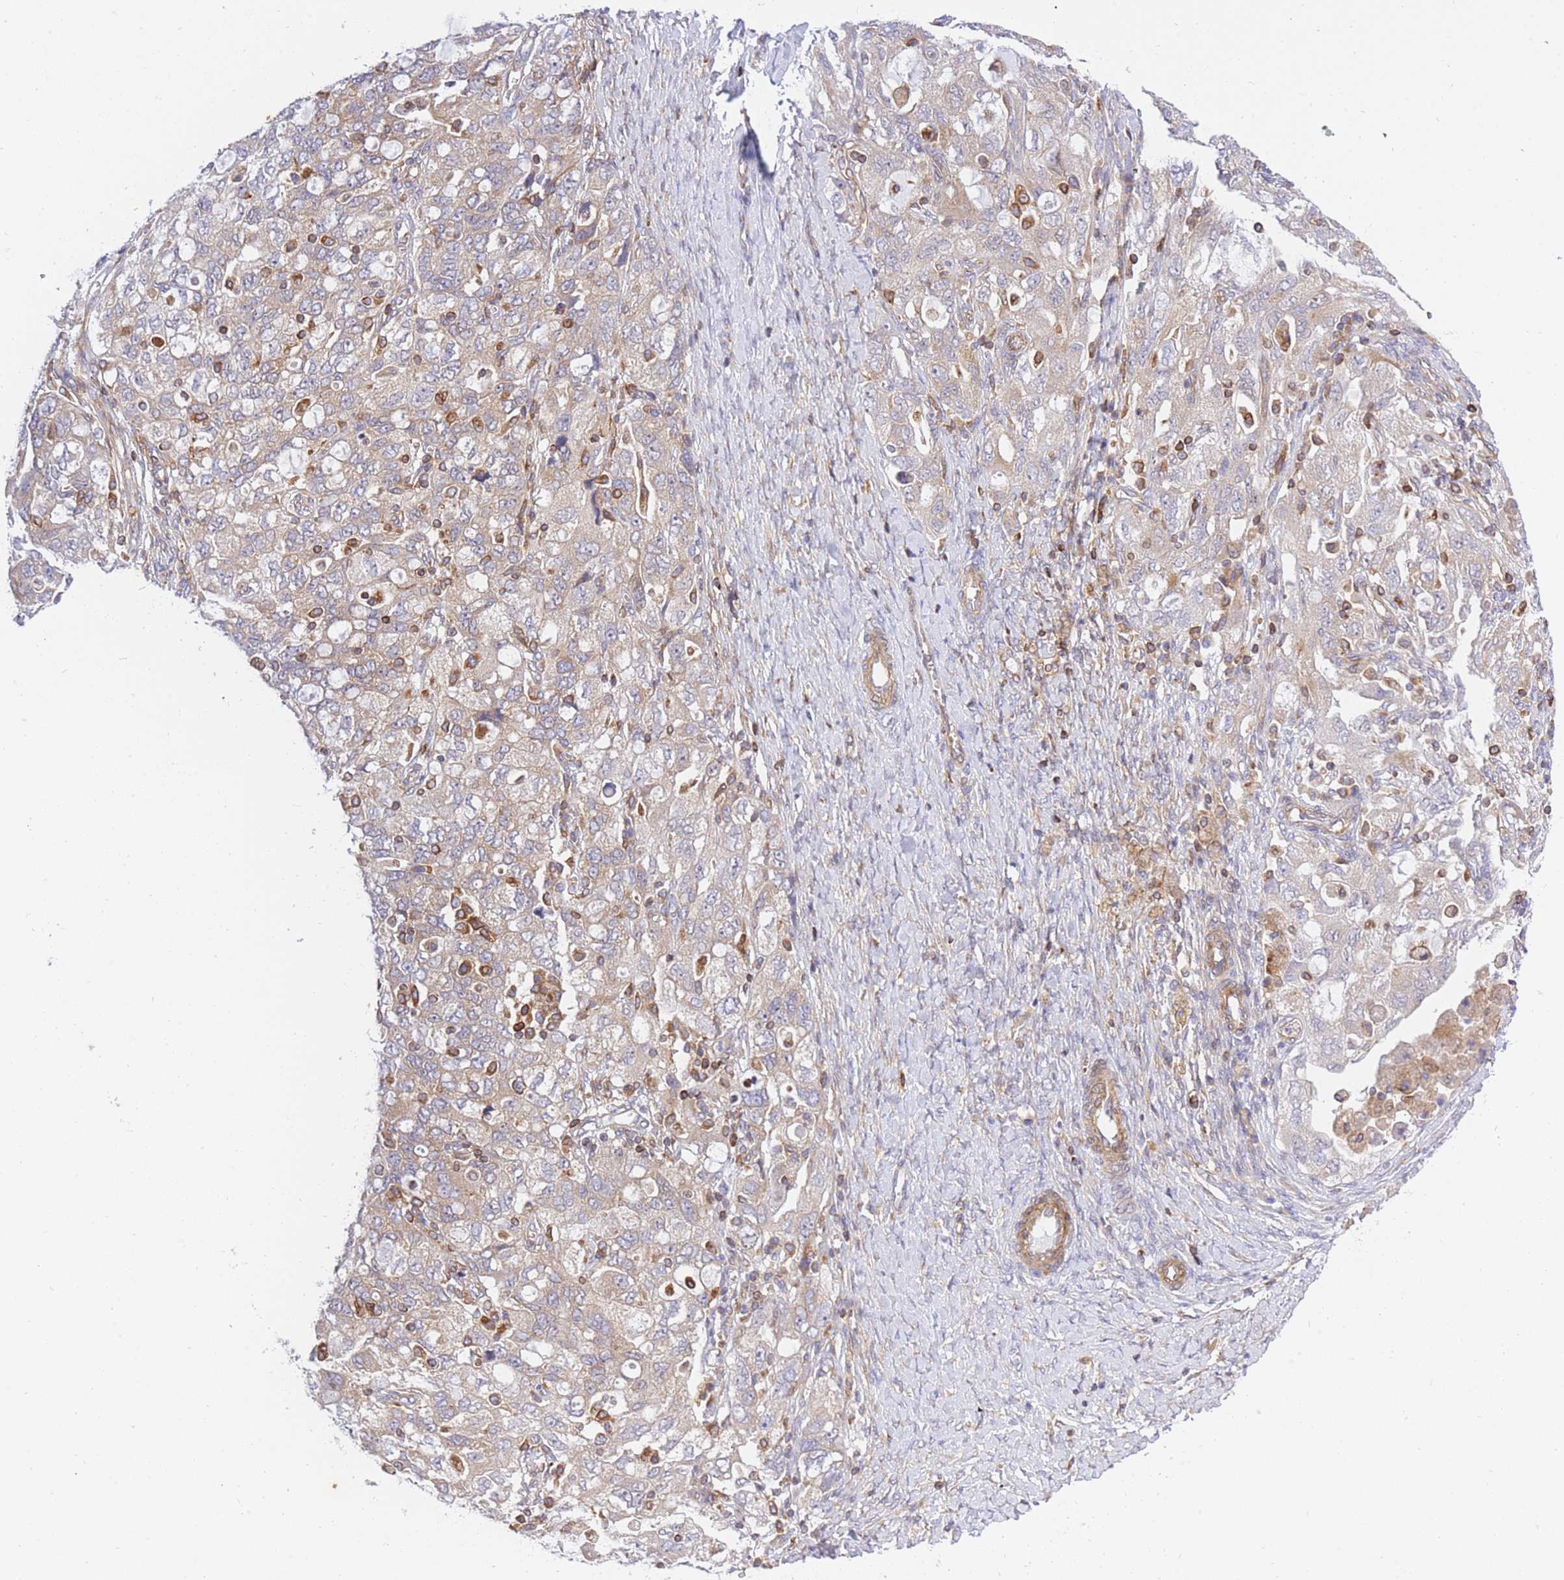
{"staining": {"intensity": "moderate", "quantity": "<25%", "location": "cytoplasmic/membranous"}, "tissue": "ovarian cancer", "cell_type": "Tumor cells", "image_type": "cancer", "snomed": [{"axis": "morphology", "description": "Carcinoma, NOS"}, {"axis": "morphology", "description": "Cystadenocarcinoma, serous, NOS"}, {"axis": "topography", "description": "Ovary"}], "caption": "Human ovarian serous cystadenocarcinoma stained with a protein marker demonstrates moderate staining in tumor cells.", "gene": "REM1", "patient": {"sex": "female", "age": 69}}